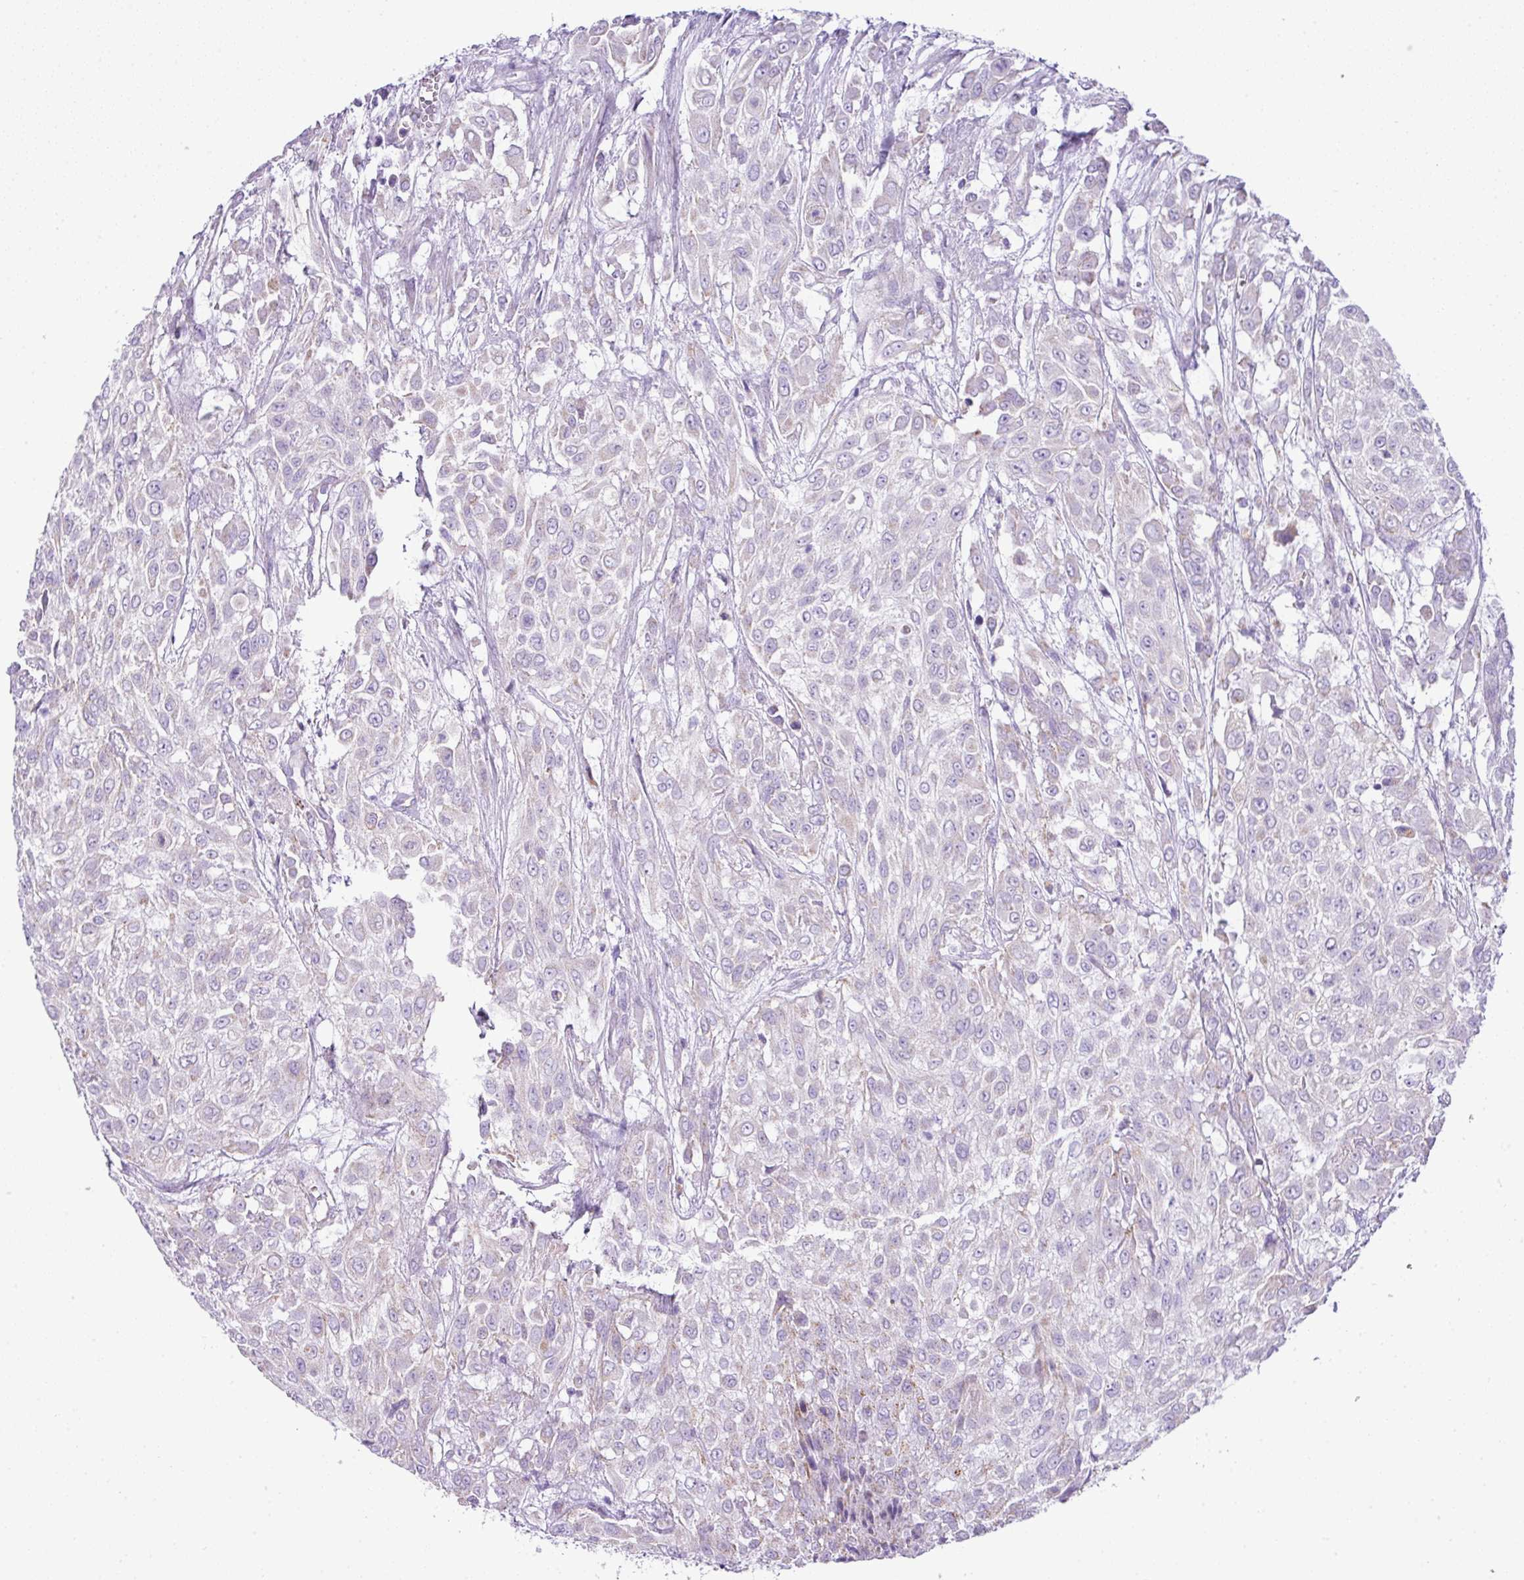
{"staining": {"intensity": "weak", "quantity": "<25%", "location": "cytoplasmic/membranous"}, "tissue": "urothelial cancer", "cell_type": "Tumor cells", "image_type": "cancer", "snomed": [{"axis": "morphology", "description": "Urothelial carcinoma, High grade"}, {"axis": "topography", "description": "Urinary bladder"}], "caption": "This is an immunohistochemistry (IHC) photomicrograph of urothelial cancer. There is no expression in tumor cells.", "gene": "PGAP4", "patient": {"sex": "male", "age": 57}}